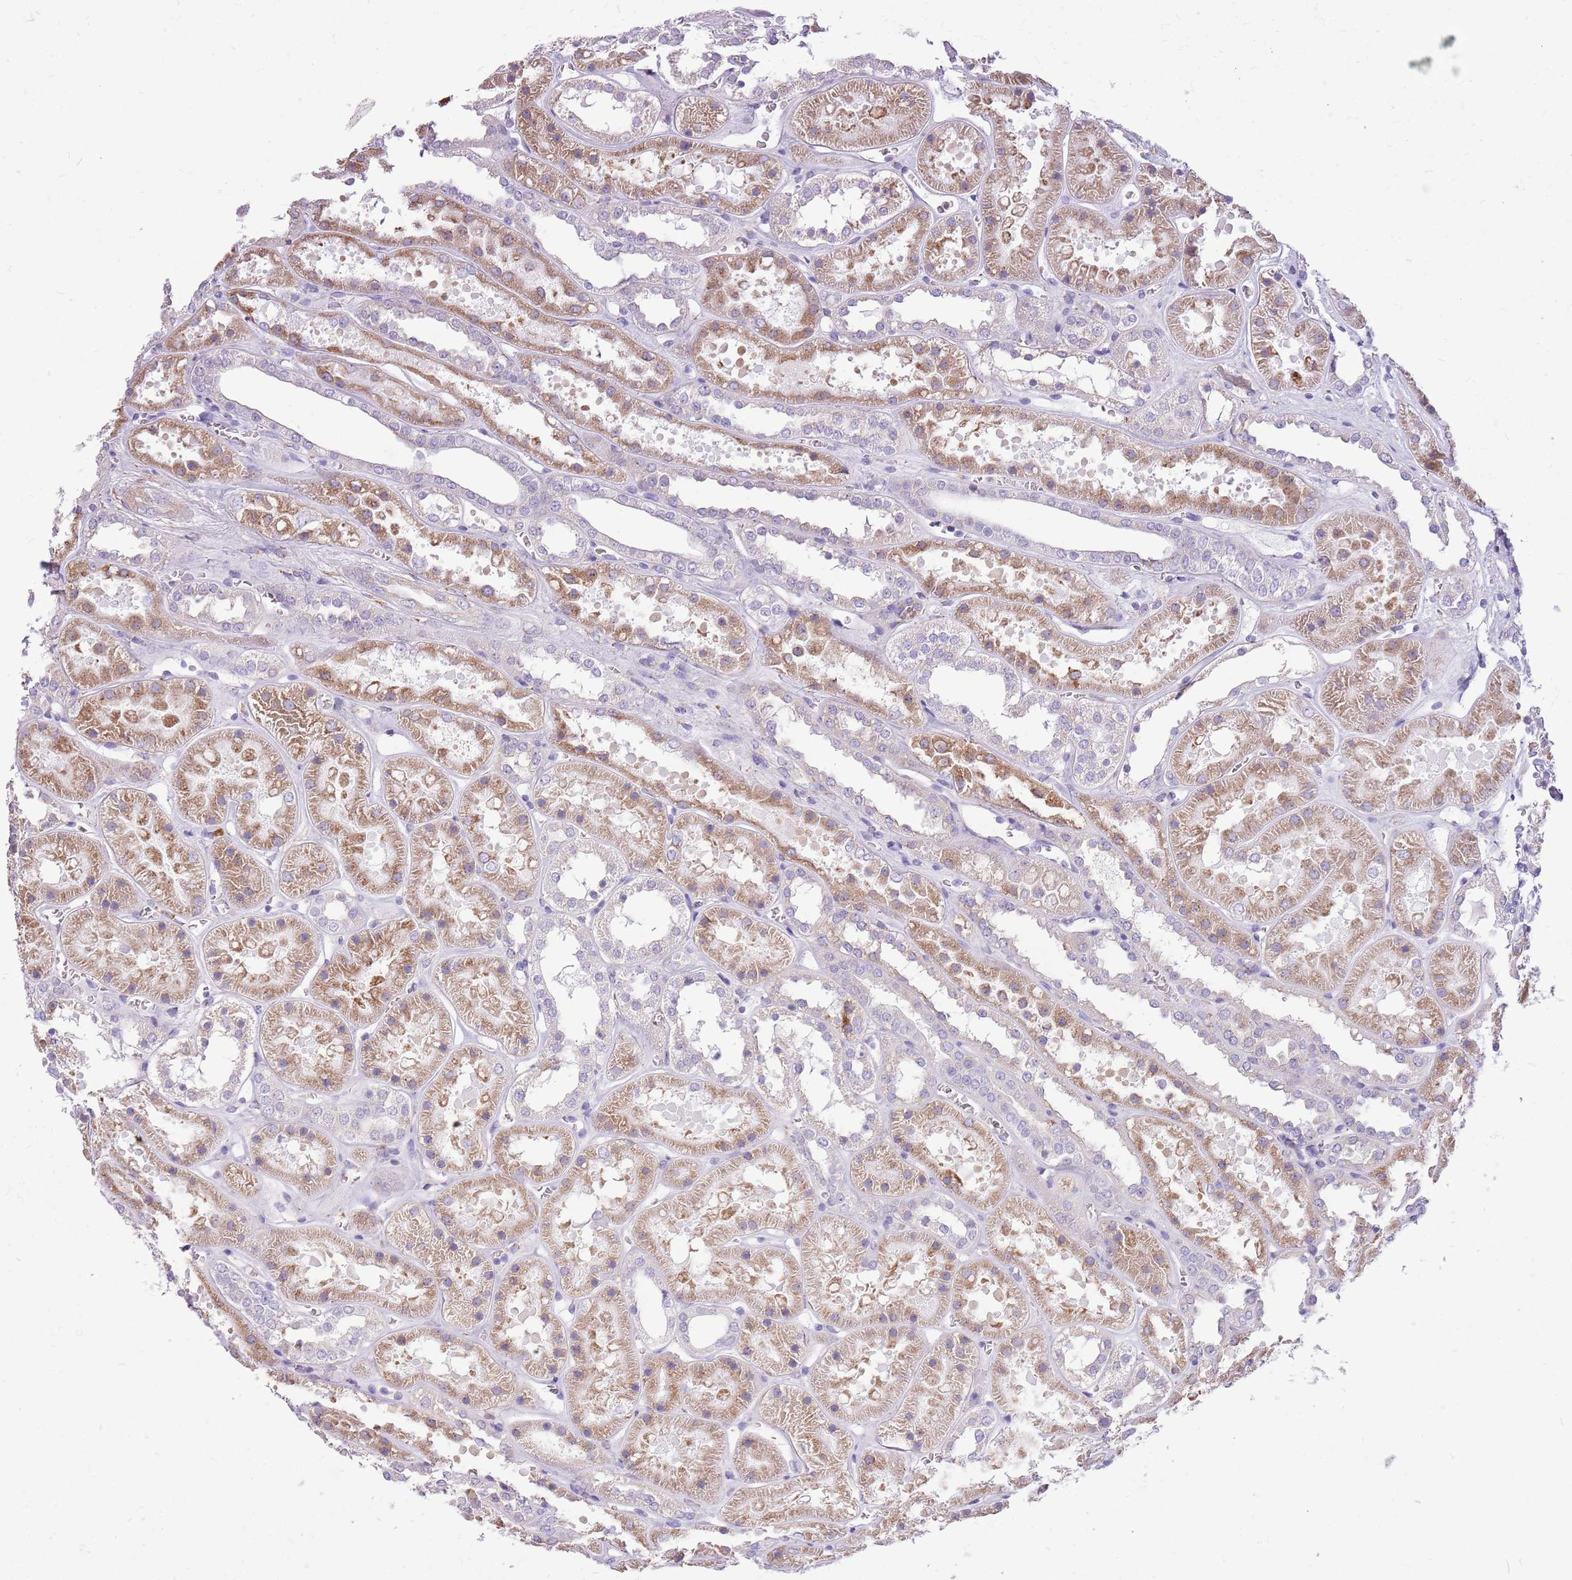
{"staining": {"intensity": "negative", "quantity": "none", "location": "none"}, "tissue": "kidney", "cell_type": "Cells in glomeruli", "image_type": "normal", "snomed": [{"axis": "morphology", "description": "Normal tissue, NOS"}, {"axis": "topography", "description": "Kidney"}], "caption": "This is a micrograph of immunohistochemistry (IHC) staining of normal kidney, which shows no positivity in cells in glomeruli.", "gene": "KCTD19", "patient": {"sex": "female", "age": 41}}